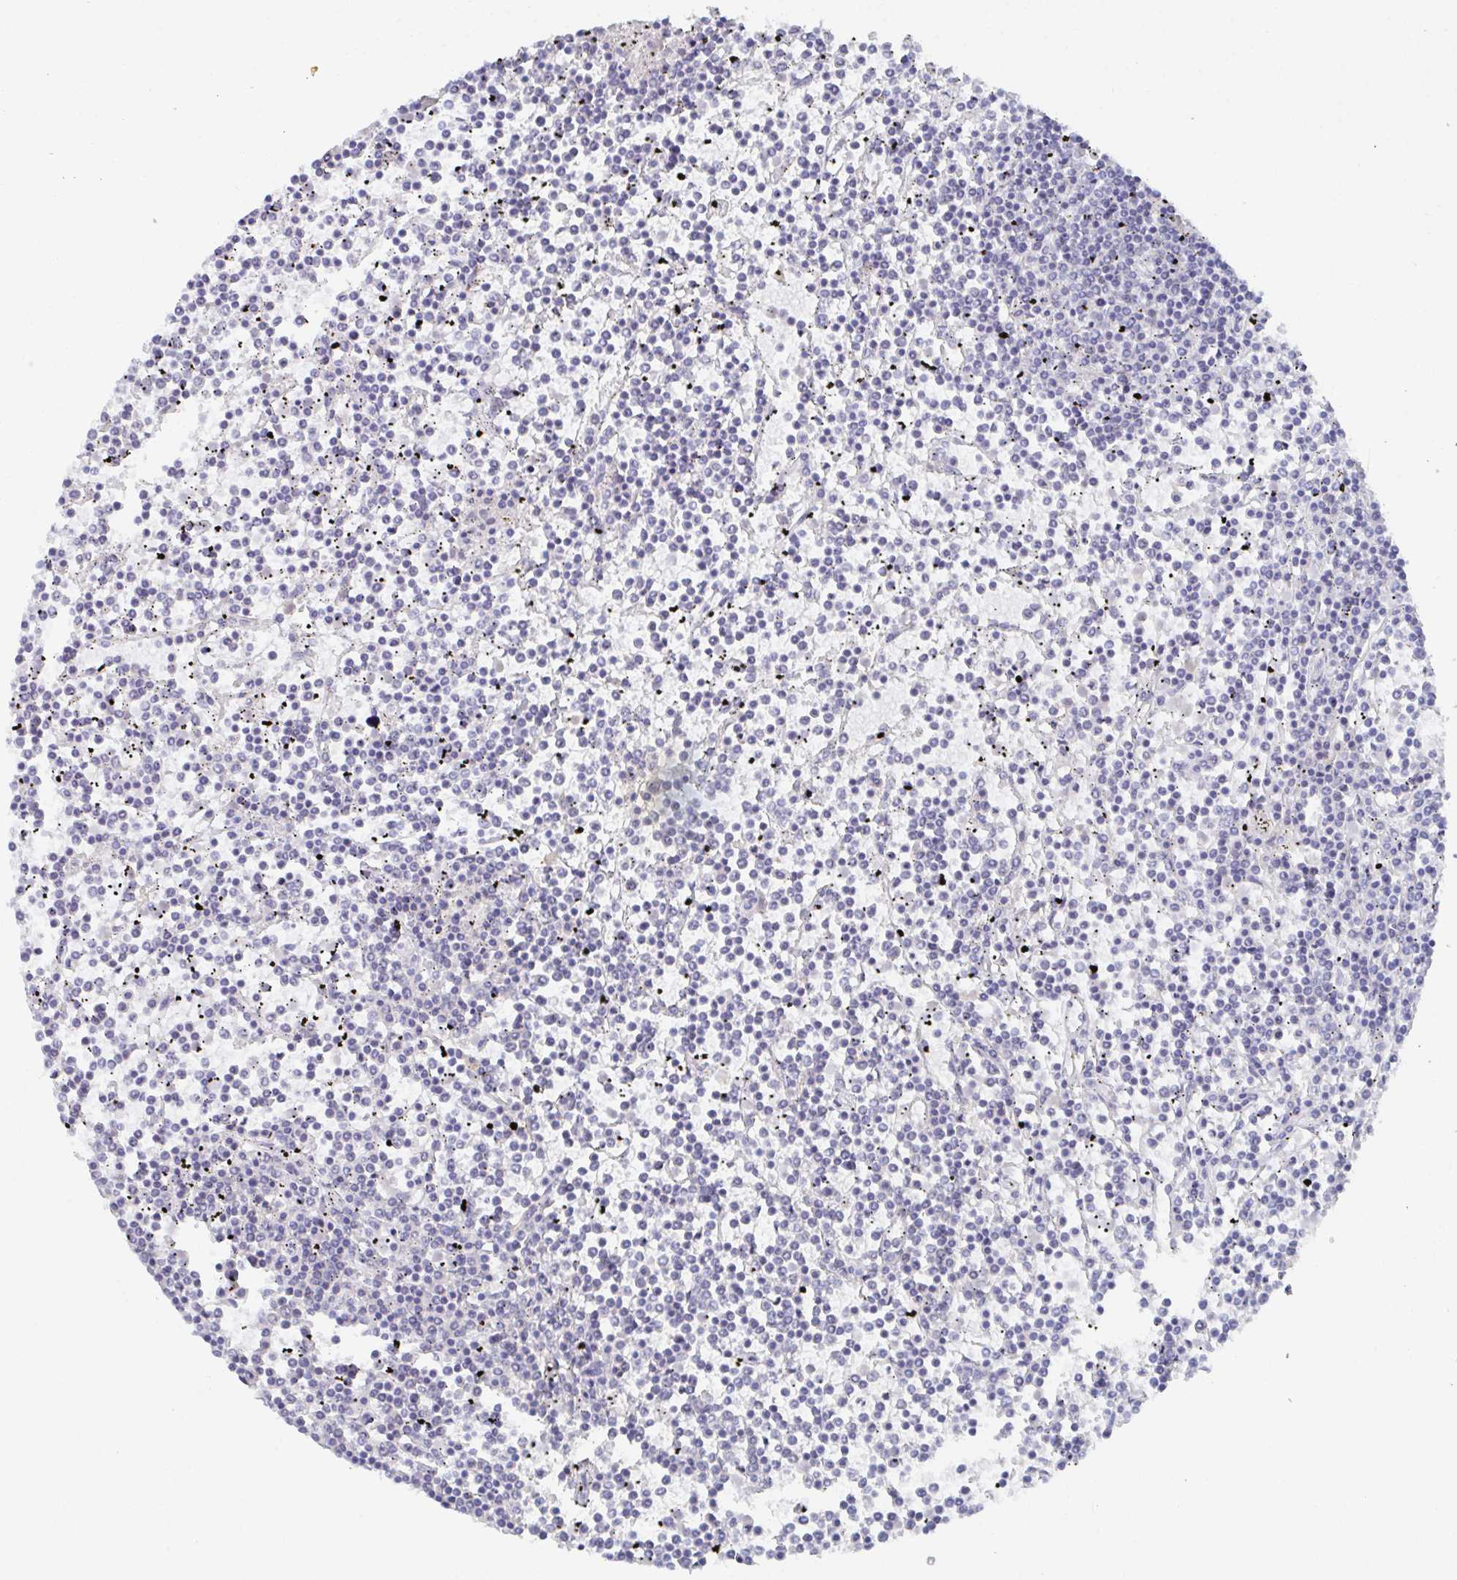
{"staining": {"intensity": "negative", "quantity": "none", "location": "none"}, "tissue": "lymphoma", "cell_type": "Tumor cells", "image_type": "cancer", "snomed": [{"axis": "morphology", "description": "Malignant lymphoma, non-Hodgkin's type, Low grade"}, {"axis": "topography", "description": "Spleen"}], "caption": "Human lymphoma stained for a protein using immunohistochemistry (IHC) displays no expression in tumor cells.", "gene": "KCNK5", "patient": {"sex": "female", "age": 19}}